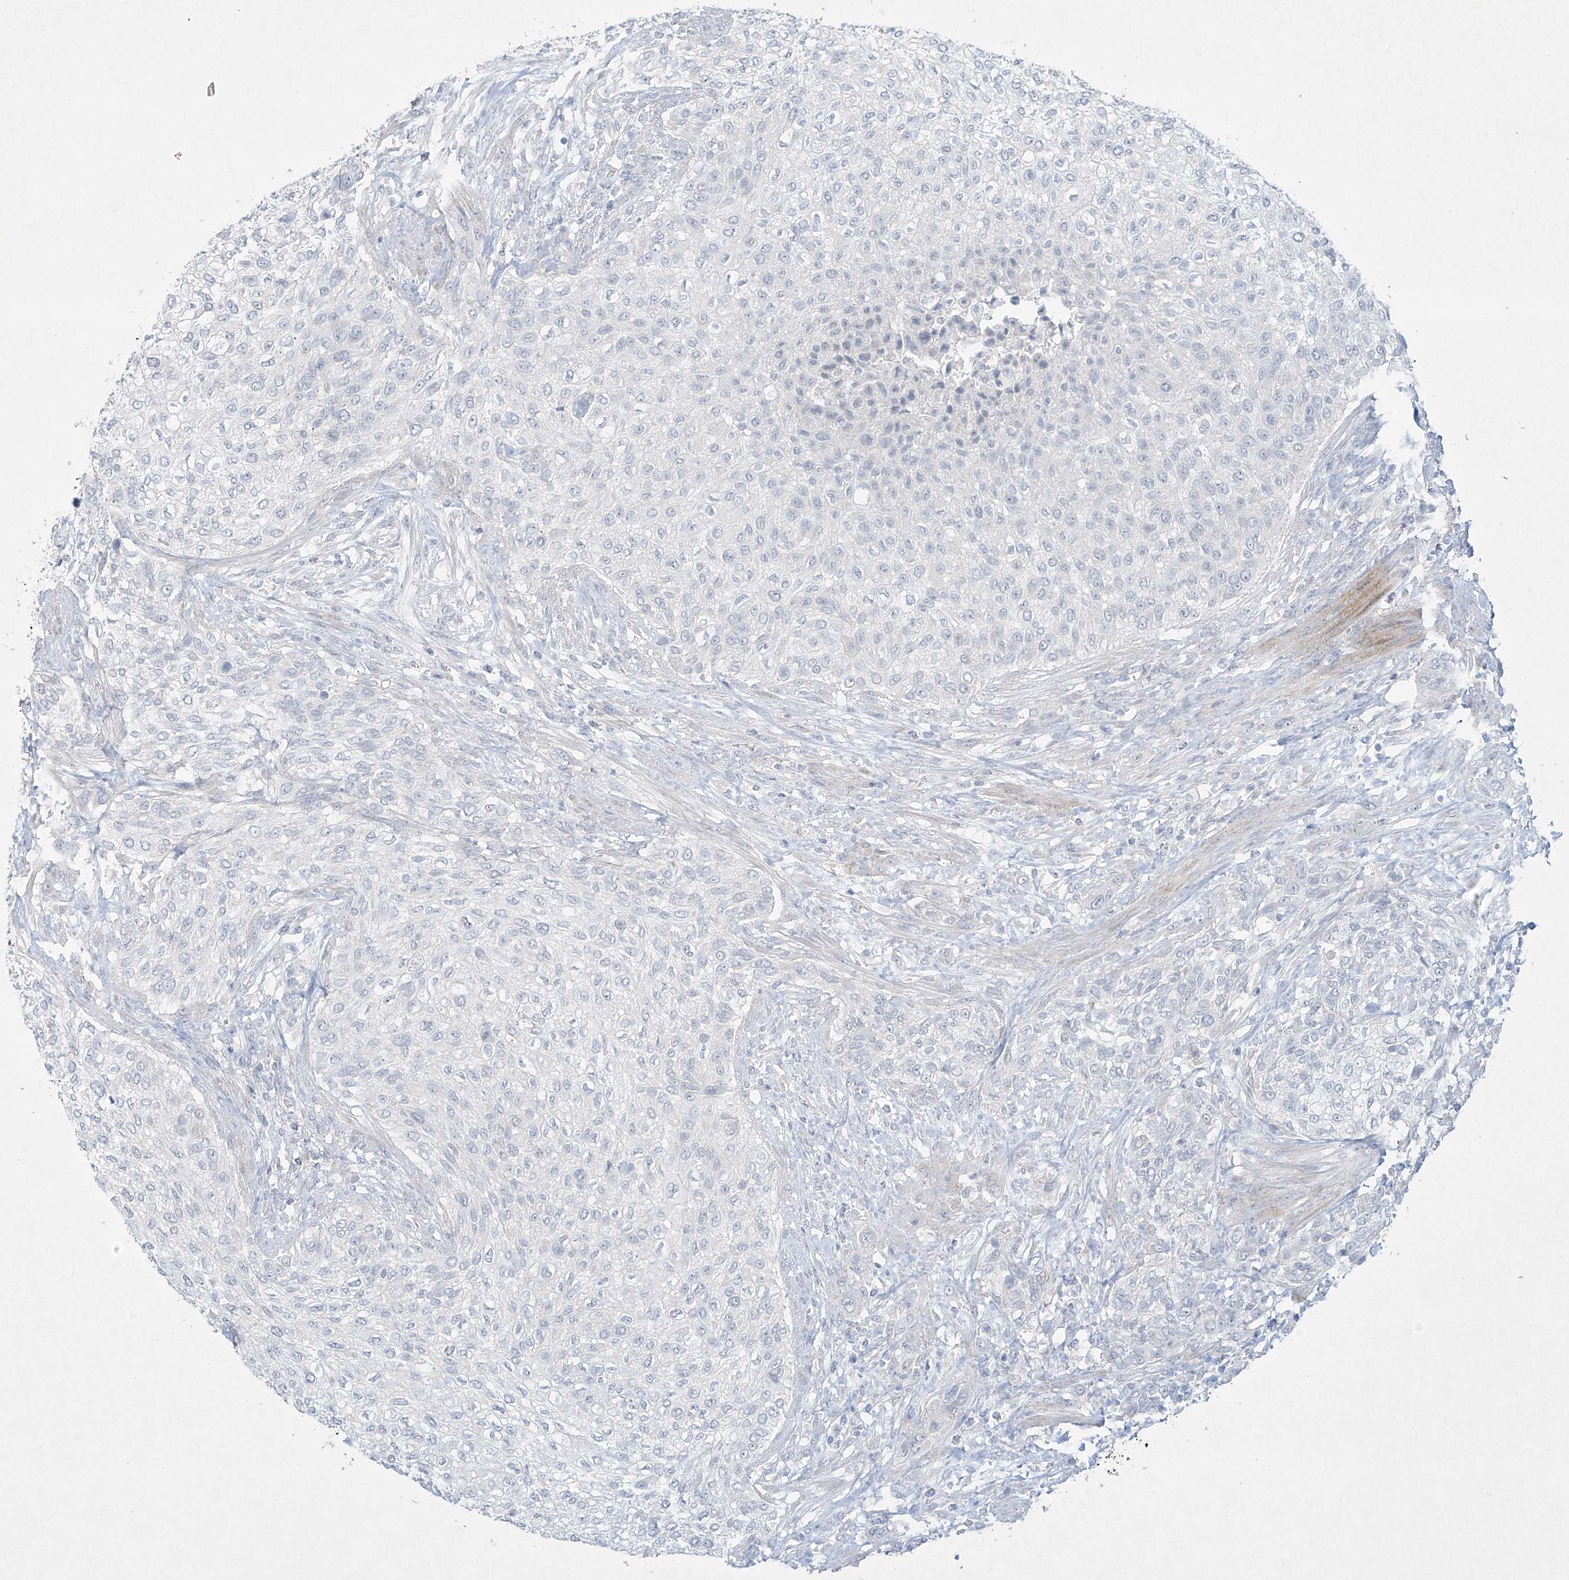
{"staining": {"intensity": "negative", "quantity": "none", "location": "none"}, "tissue": "urothelial cancer", "cell_type": "Tumor cells", "image_type": "cancer", "snomed": [{"axis": "morphology", "description": "Urothelial carcinoma, High grade"}, {"axis": "topography", "description": "Urinary bladder"}], "caption": "This is a histopathology image of immunohistochemistry (IHC) staining of urothelial carcinoma (high-grade), which shows no expression in tumor cells. The staining is performed using DAB brown chromogen with nuclei counter-stained in using hematoxylin.", "gene": "PAX6", "patient": {"sex": "male", "age": 35}}